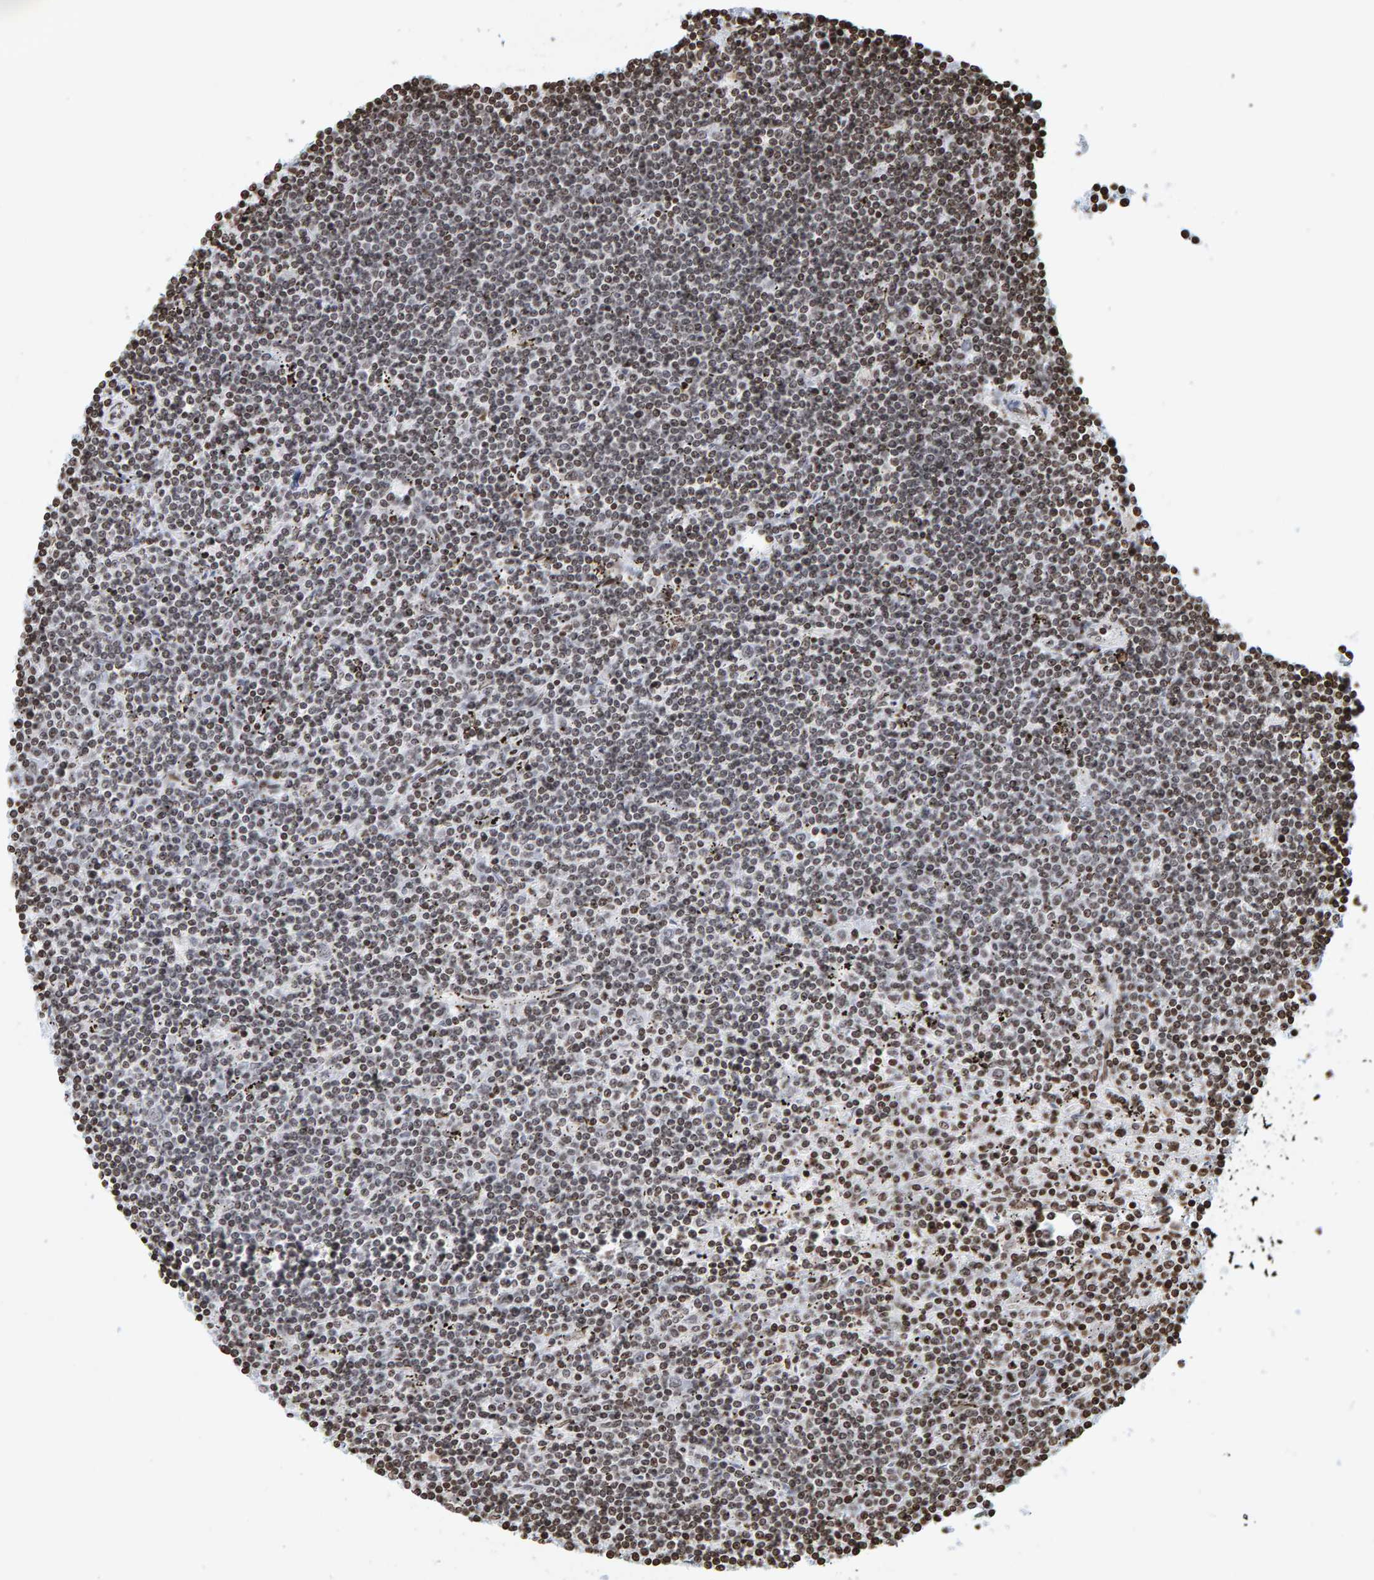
{"staining": {"intensity": "moderate", "quantity": "25%-75%", "location": "nuclear"}, "tissue": "lymphoma", "cell_type": "Tumor cells", "image_type": "cancer", "snomed": [{"axis": "morphology", "description": "Malignant lymphoma, non-Hodgkin's type, Low grade"}, {"axis": "topography", "description": "Spleen"}], "caption": "About 25%-75% of tumor cells in low-grade malignant lymphoma, non-Hodgkin's type demonstrate moderate nuclear protein positivity as visualized by brown immunohistochemical staining.", "gene": "BRF2", "patient": {"sex": "male", "age": 76}}